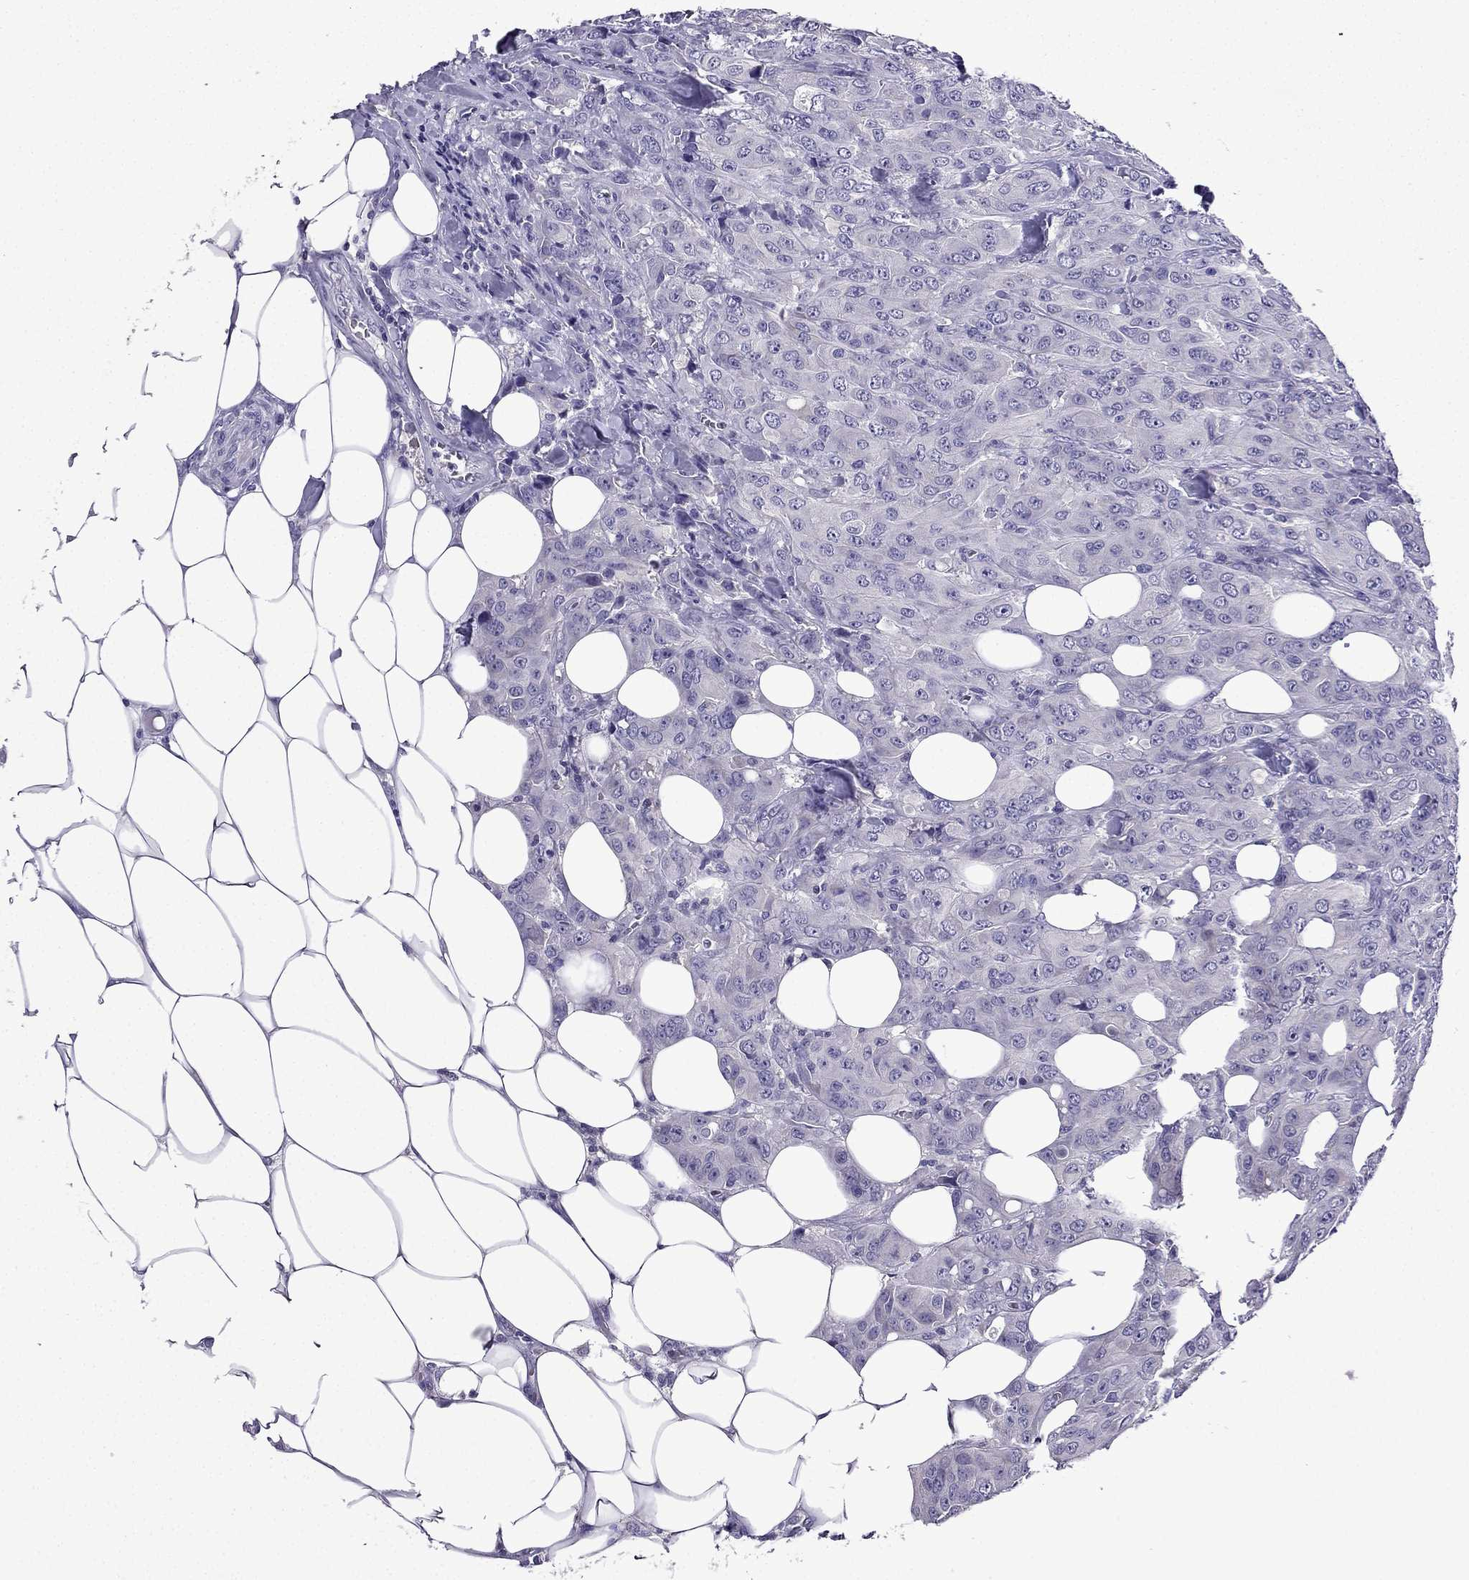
{"staining": {"intensity": "negative", "quantity": "none", "location": "none"}, "tissue": "breast cancer", "cell_type": "Tumor cells", "image_type": "cancer", "snomed": [{"axis": "morphology", "description": "Duct carcinoma"}, {"axis": "topography", "description": "Breast"}], "caption": "Tumor cells are negative for brown protein staining in infiltrating ductal carcinoma (breast).", "gene": "TTN", "patient": {"sex": "female", "age": 43}}